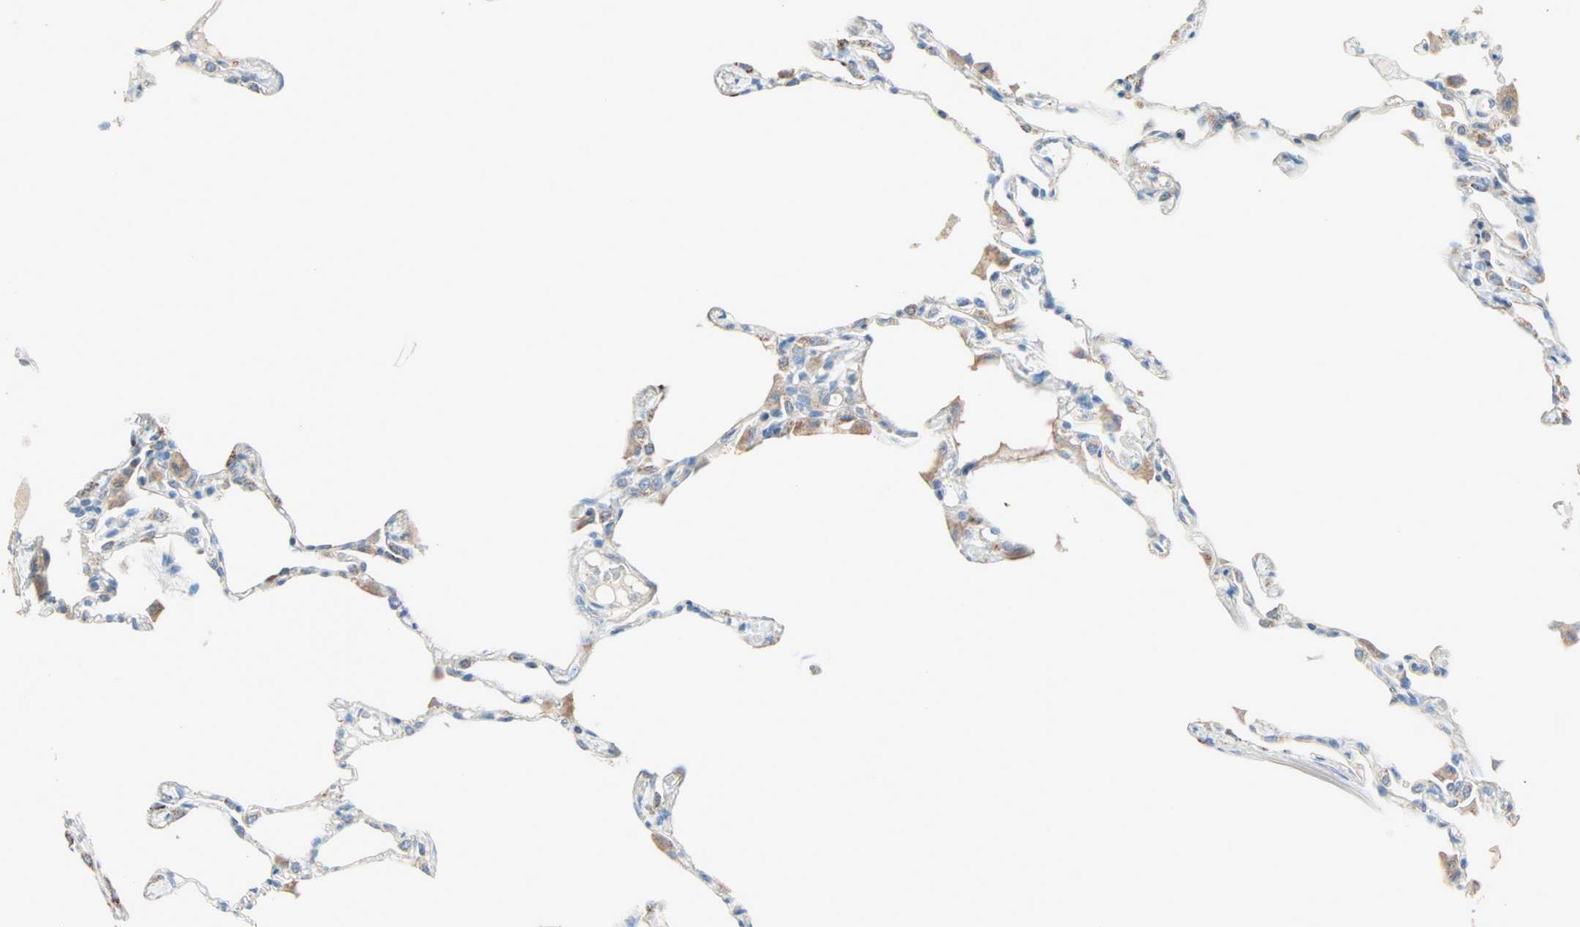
{"staining": {"intensity": "negative", "quantity": "none", "location": "none"}, "tissue": "lung", "cell_type": "Alveolar cells", "image_type": "normal", "snomed": [{"axis": "morphology", "description": "Normal tissue, NOS"}, {"axis": "topography", "description": "Lung"}], "caption": "This is an immunohistochemistry micrograph of unremarkable human lung. There is no positivity in alveolar cells.", "gene": "ACVRL1", "patient": {"sex": "female", "age": 49}}